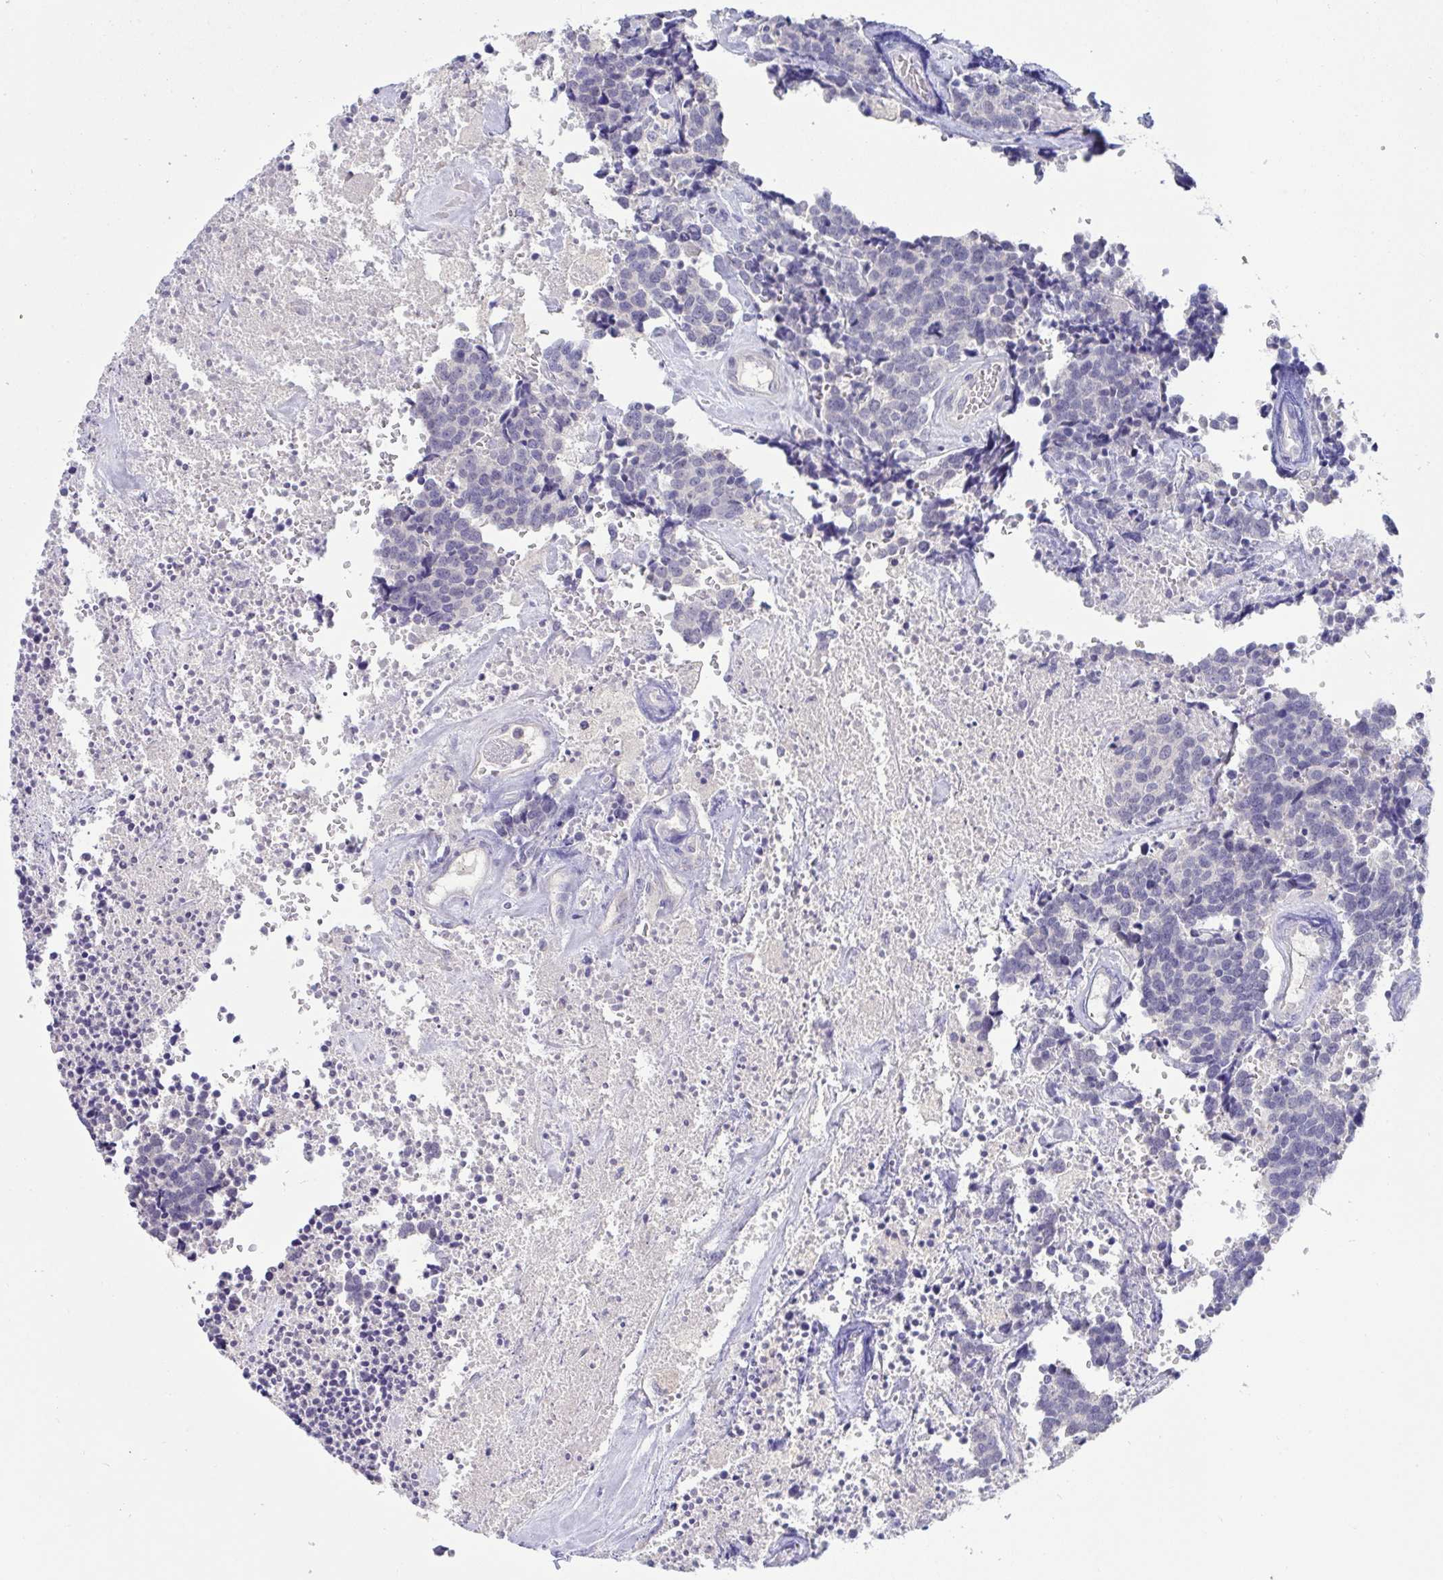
{"staining": {"intensity": "negative", "quantity": "none", "location": "none"}, "tissue": "carcinoid", "cell_type": "Tumor cells", "image_type": "cancer", "snomed": [{"axis": "morphology", "description": "Carcinoid, malignant, NOS"}, {"axis": "topography", "description": "Skin"}], "caption": "Image shows no significant protein positivity in tumor cells of carcinoid.", "gene": "TMEM41A", "patient": {"sex": "female", "age": 79}}